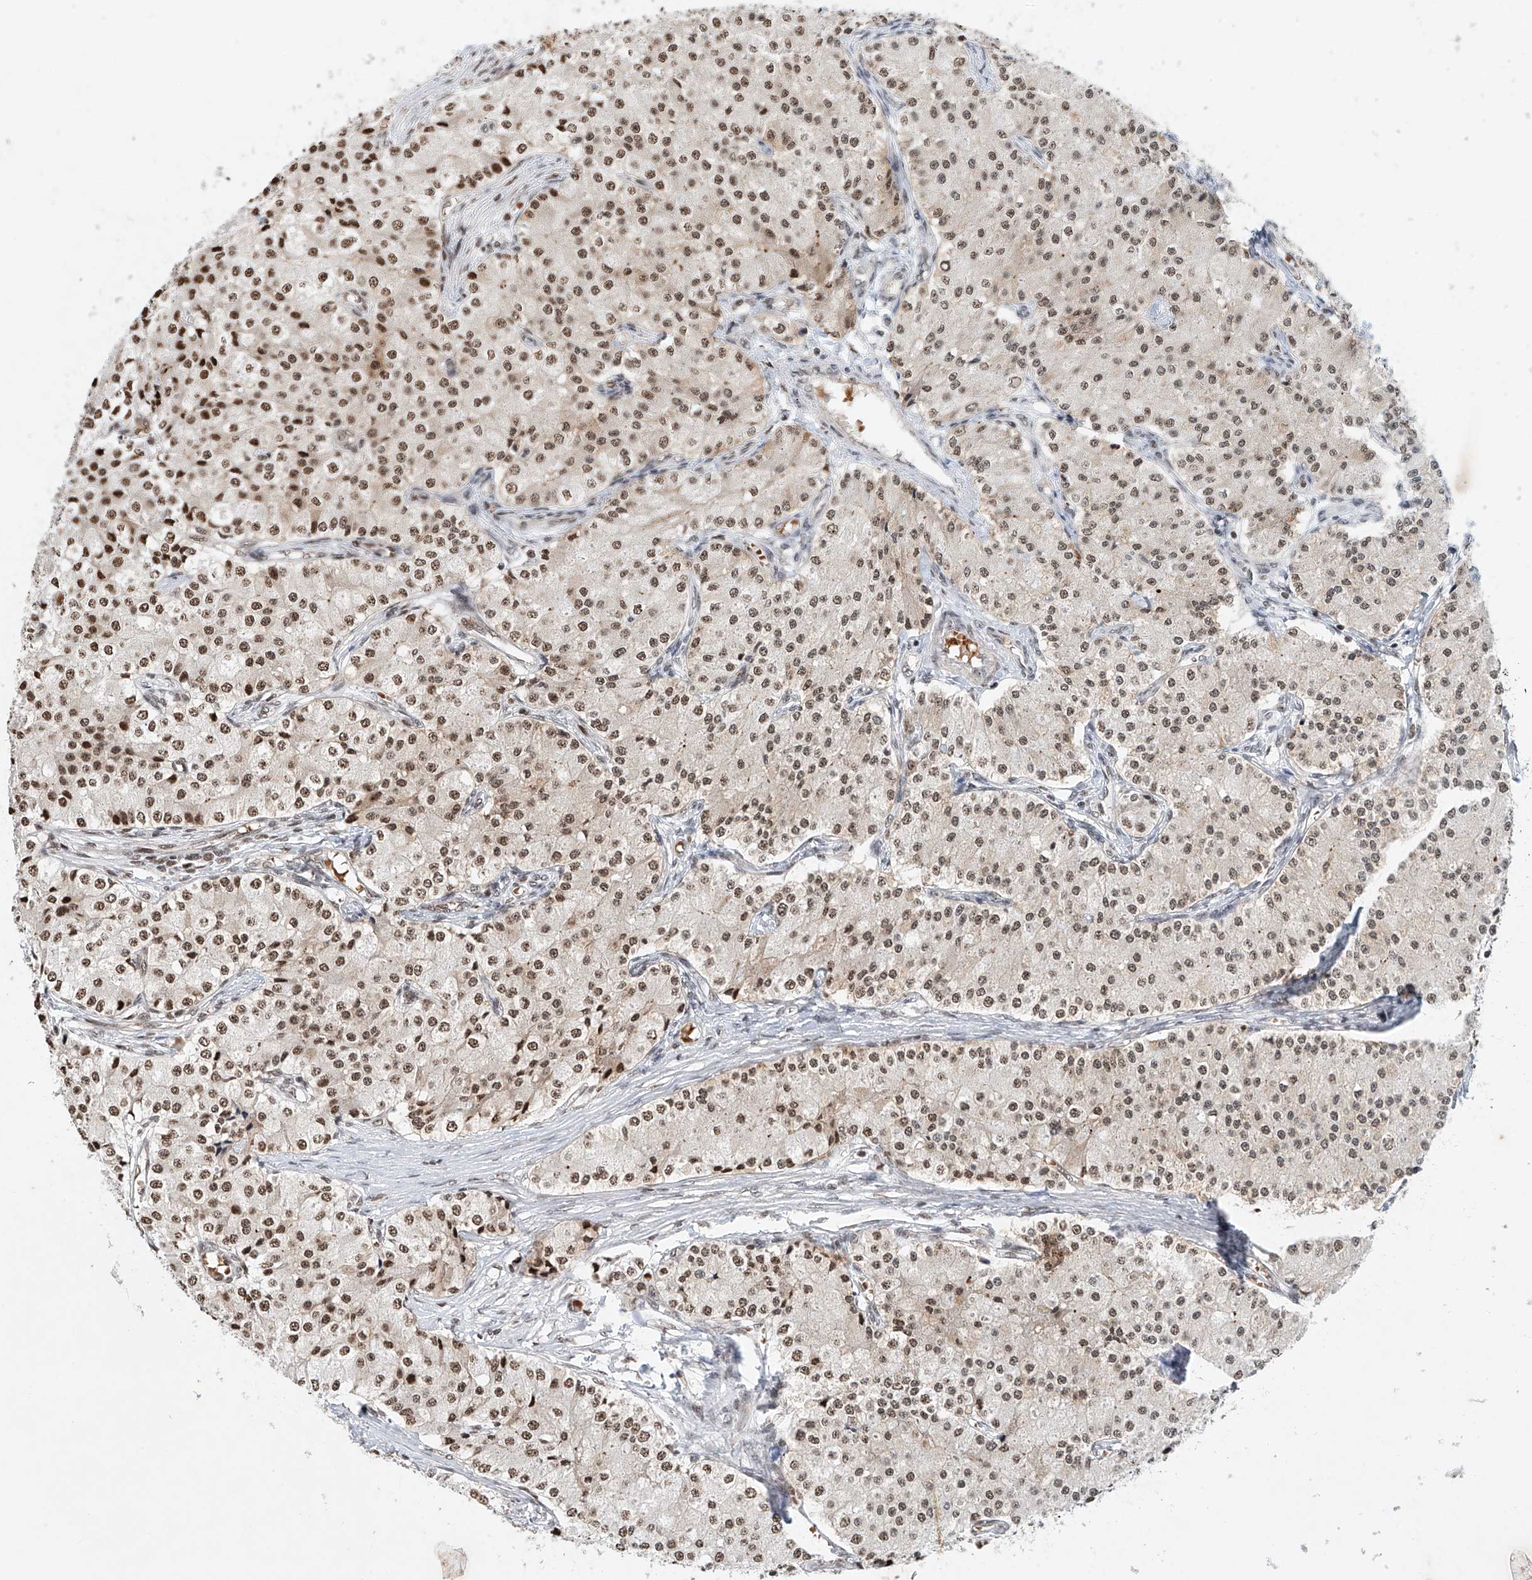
{"staining": {"intensity": "moderate", "quantity": ">75%", "location": "nuclear"}, "tissue": "carcinoid", "cell_type": "Tumor cells", "image_type": "cancer", "snomed": [{"axis": "morphology", "description": "Carcinoid, malignant, NOS"}, {"axis": "topography", "description": "Colon"}], "caption": "Immunohistochemistry (IHC) photomicrograph of carcinoid stained for a protein (brown), which exhibits medium levels of moderate nuclear staining in approximately >75% of tumor cells.", "gene": "ZNF470", "patient": {"sex": "female", "age": 52}}